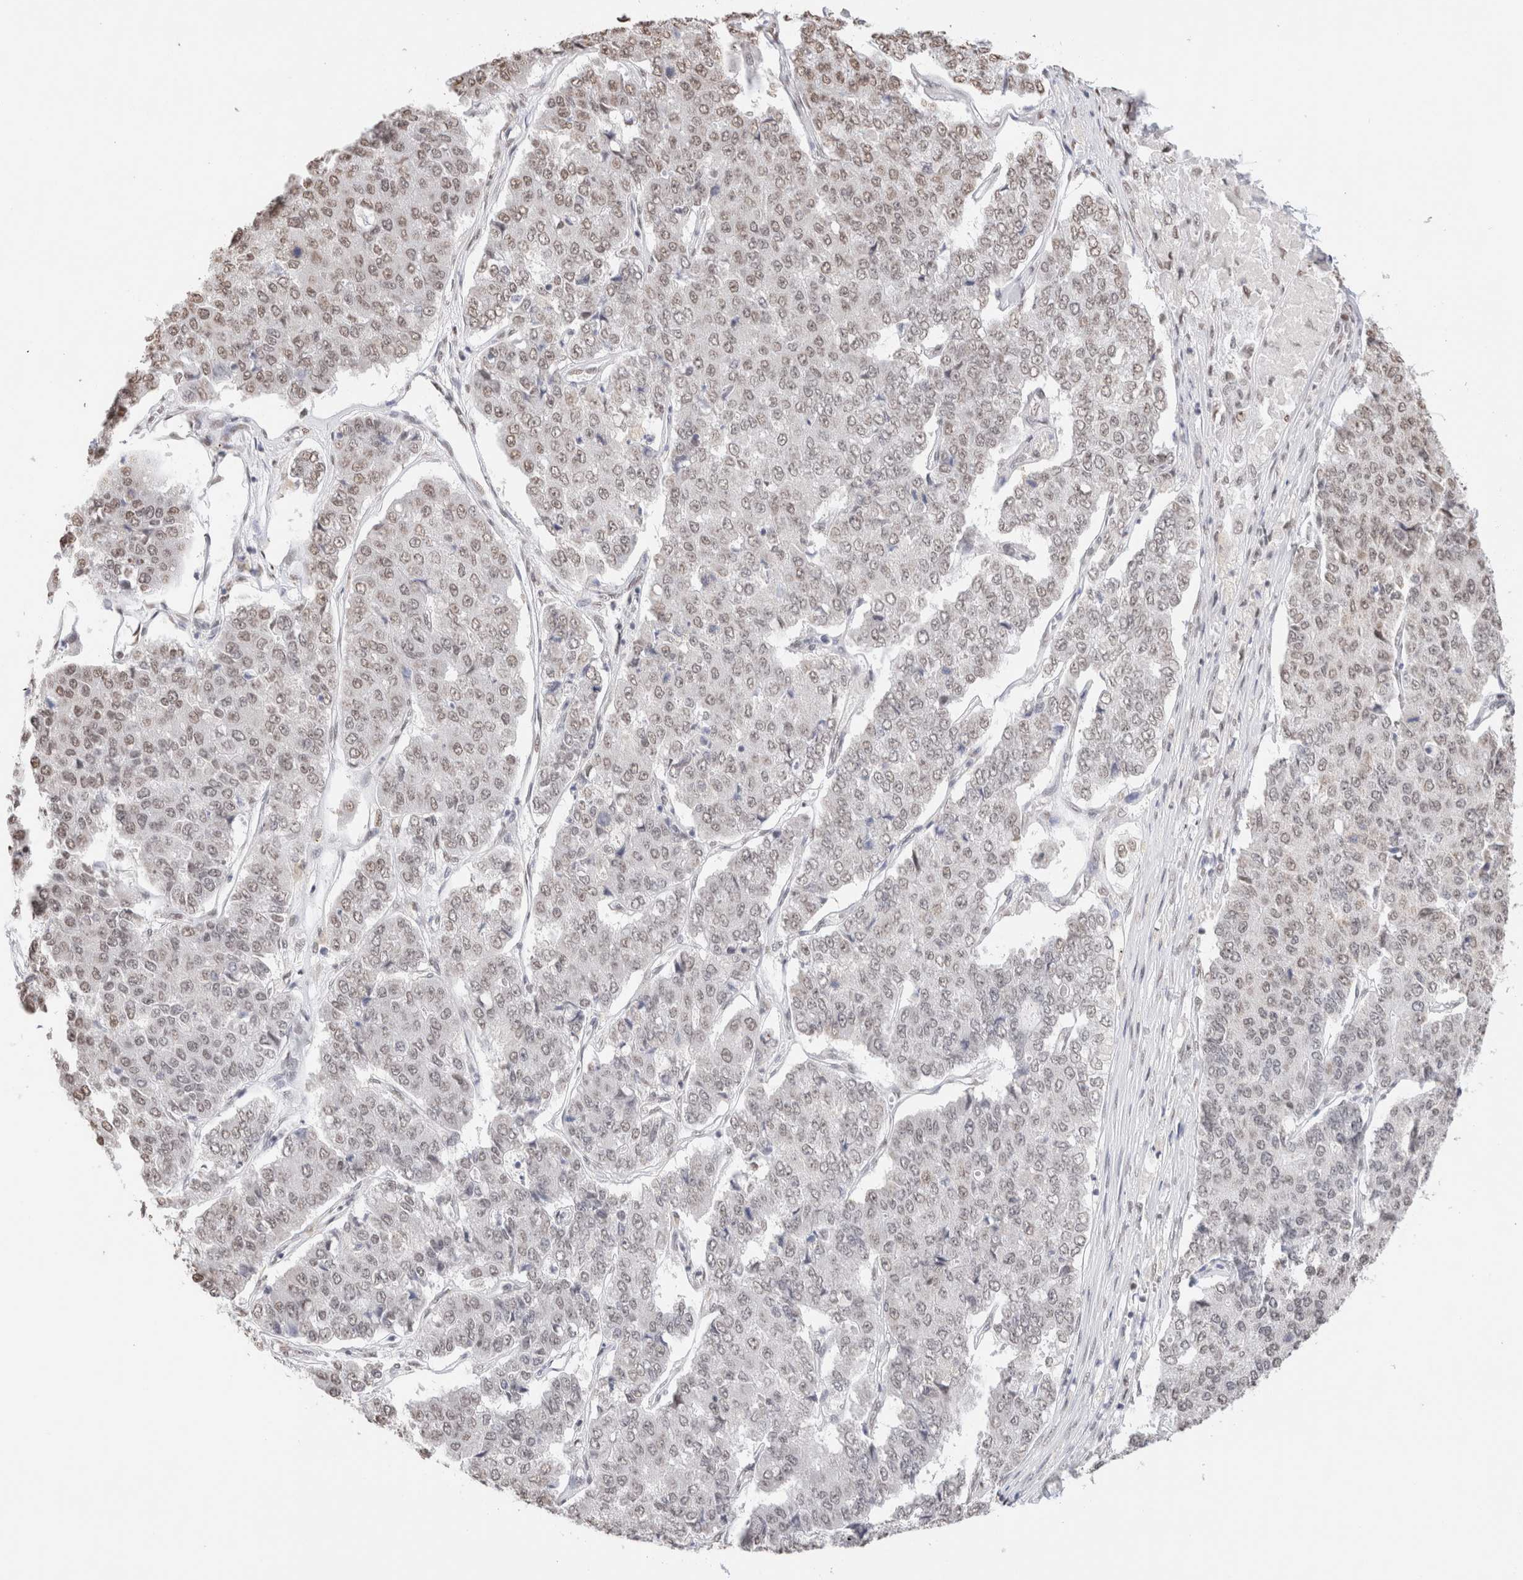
{"staining": {"intensity": "weak", "quantity": ">75%", "location": "nuclear"}, "tissue": "pancreatic cancer", "cell_type": "Tumor cells", "image_type": "cancer", "snomed": [{"axis": "morphology", "description": "Adenocarcinoma, NOS"}, {"axis": "topography", "description": "Pancreas"}], "caption": "Weak nuclear expression for a protein is appreciated in about >75% of tumor cells of pancreatic cancer using immunohistochemistry.", "gene": "SUPT3H", "patient": {"sex": "male", "age": 50}}